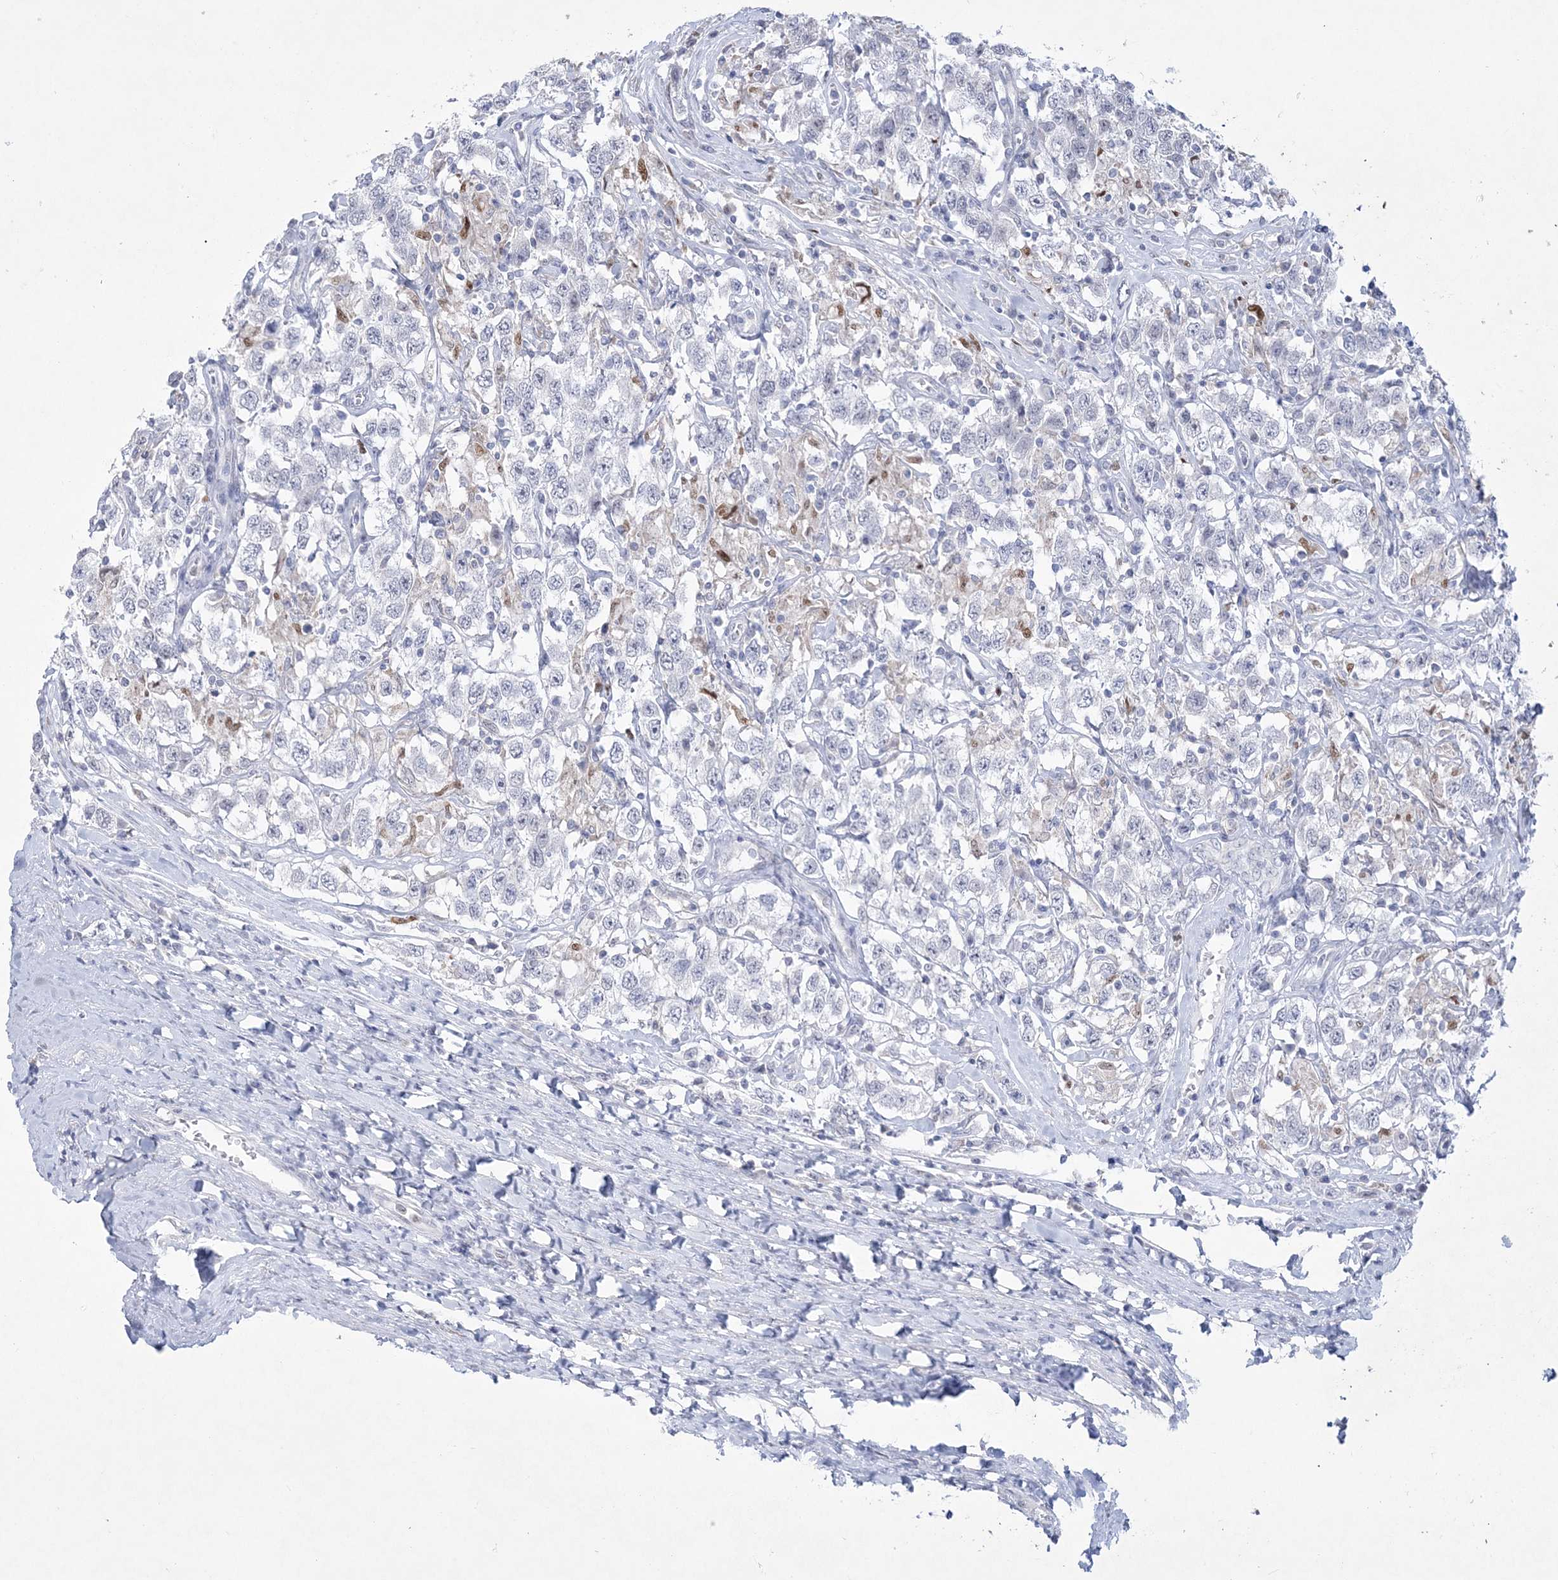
{"staining": {"intensity": "negative", "quantity": "none", "location": "none"}, "tissue": "testis cancer", "cell_type": "Tumor cells", "image_type": "cancer", "snomed": [{"axis": "morphology", "description": "Seminoma, NOS"}, {"axis": "topography", "description": "Testis"}], "caption": "The micrograph displays no staining of tumor cells in testis seminoma. (Brightfield microscopy of DAB (3,3'-diaminobenzidine) immunohistochemistry (IHC) at high magnification).", "gene": "WDR27", "patient": {"sex": "male", "age": 41}}